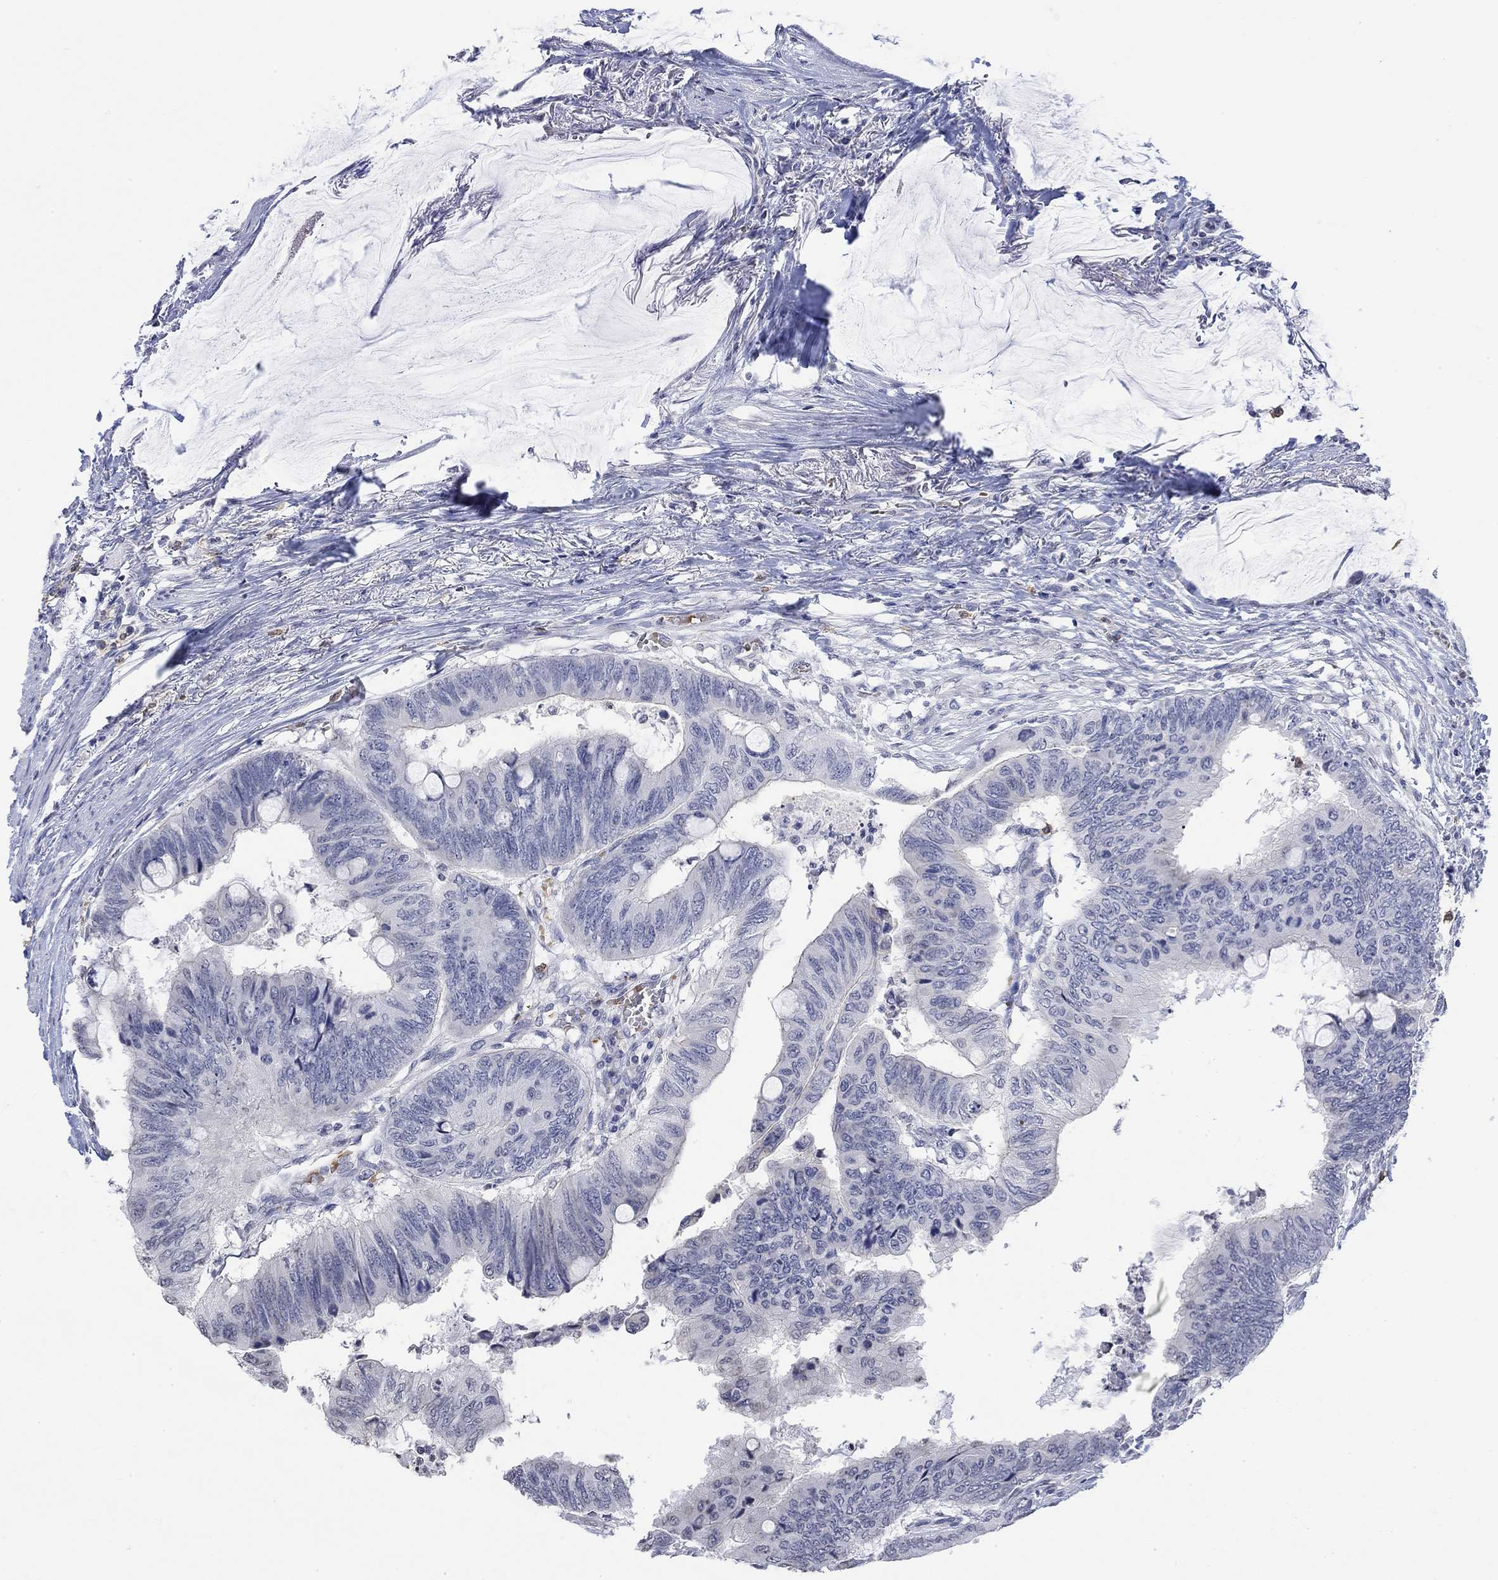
{"staining": {"intensity": "negative", "quantity": "none", "location": "none"}, "tissue": "colorectal cancer", "cell_type": "Tumor cells", "image_type": "cancer", "snomed": [{"axis": "morphology", "description": "Normal tissue, NOS"}, {"axis": "morphology", "description": "Adenocarcinoma, NOS"}, {"axis": "topography", "description": "Rectum"}, {"axis": "topography", "description": "Peripheral nerve tissue"}], "caption": "DAB (3,3'-diaminobenzidine) immunohistochemical staining of human colorectal cancer shows no significant expression in tumor cells.", "gene": "TMEM255A", "patient": {"sex": "male", "age": 92}}